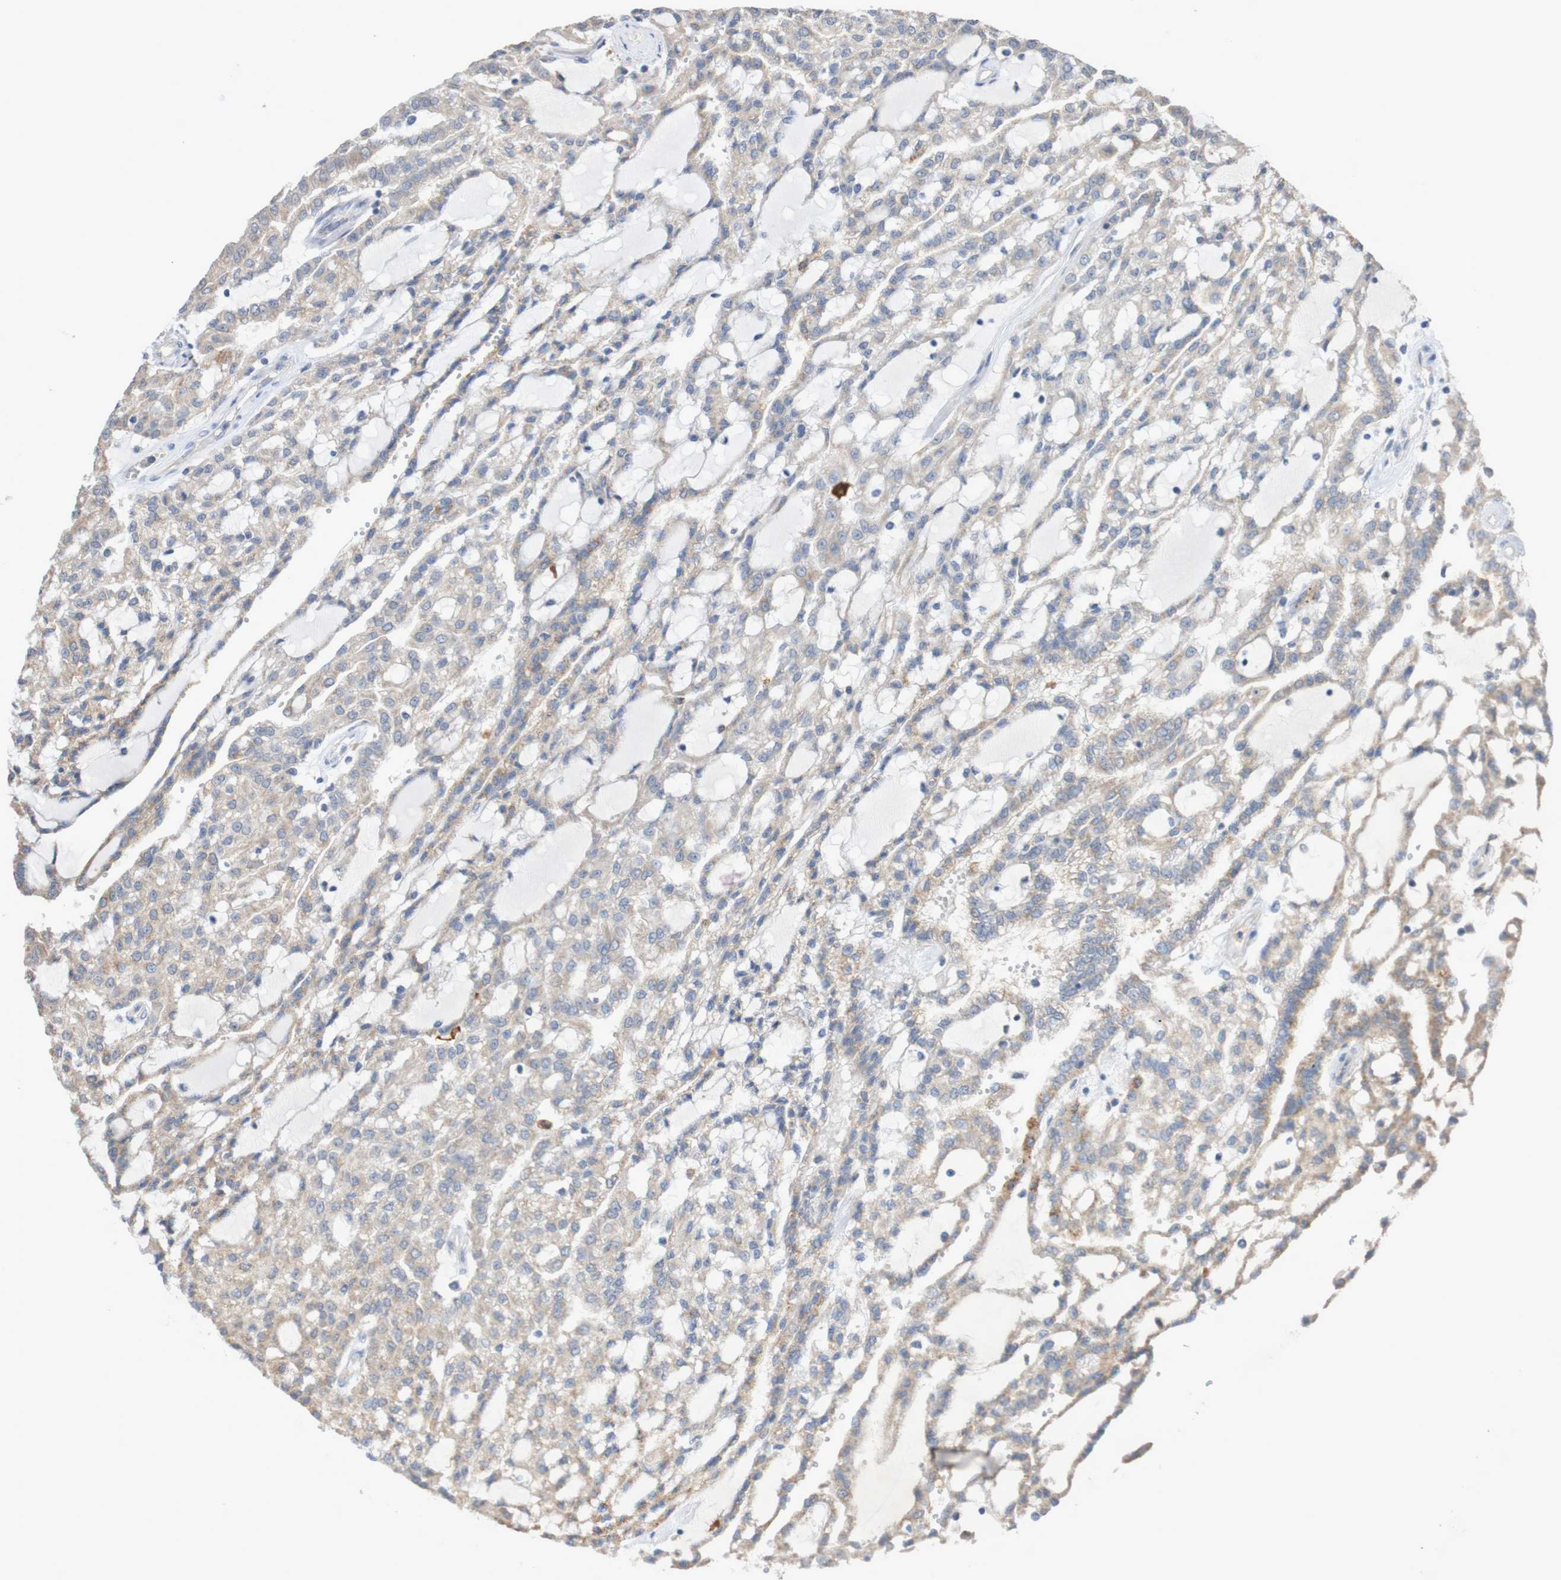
{"staining": {"intensity": "weak", "quantity": ">75%", "location": "cytoplasmic/membranous"}, "tissue": "renal cancer", "cell_type": "Tumor cells", "image_type": "cancer", "snomed": [{"axis": "morphology", "description": "Adenocarcinoma, NOS"}, {"axis": "topography", "description": "Kidney"}], "caption": "High-magnification brightfield microscopy of renal cancer stained with DAB (brown) and counterstained with hematoxylin (blue). tumor cells exhibit weak cytoplasmic/membranous positivity is present in about>75% of cells.", "gene": "PHYH", "patient": {"sex": "male", "age": 63}}